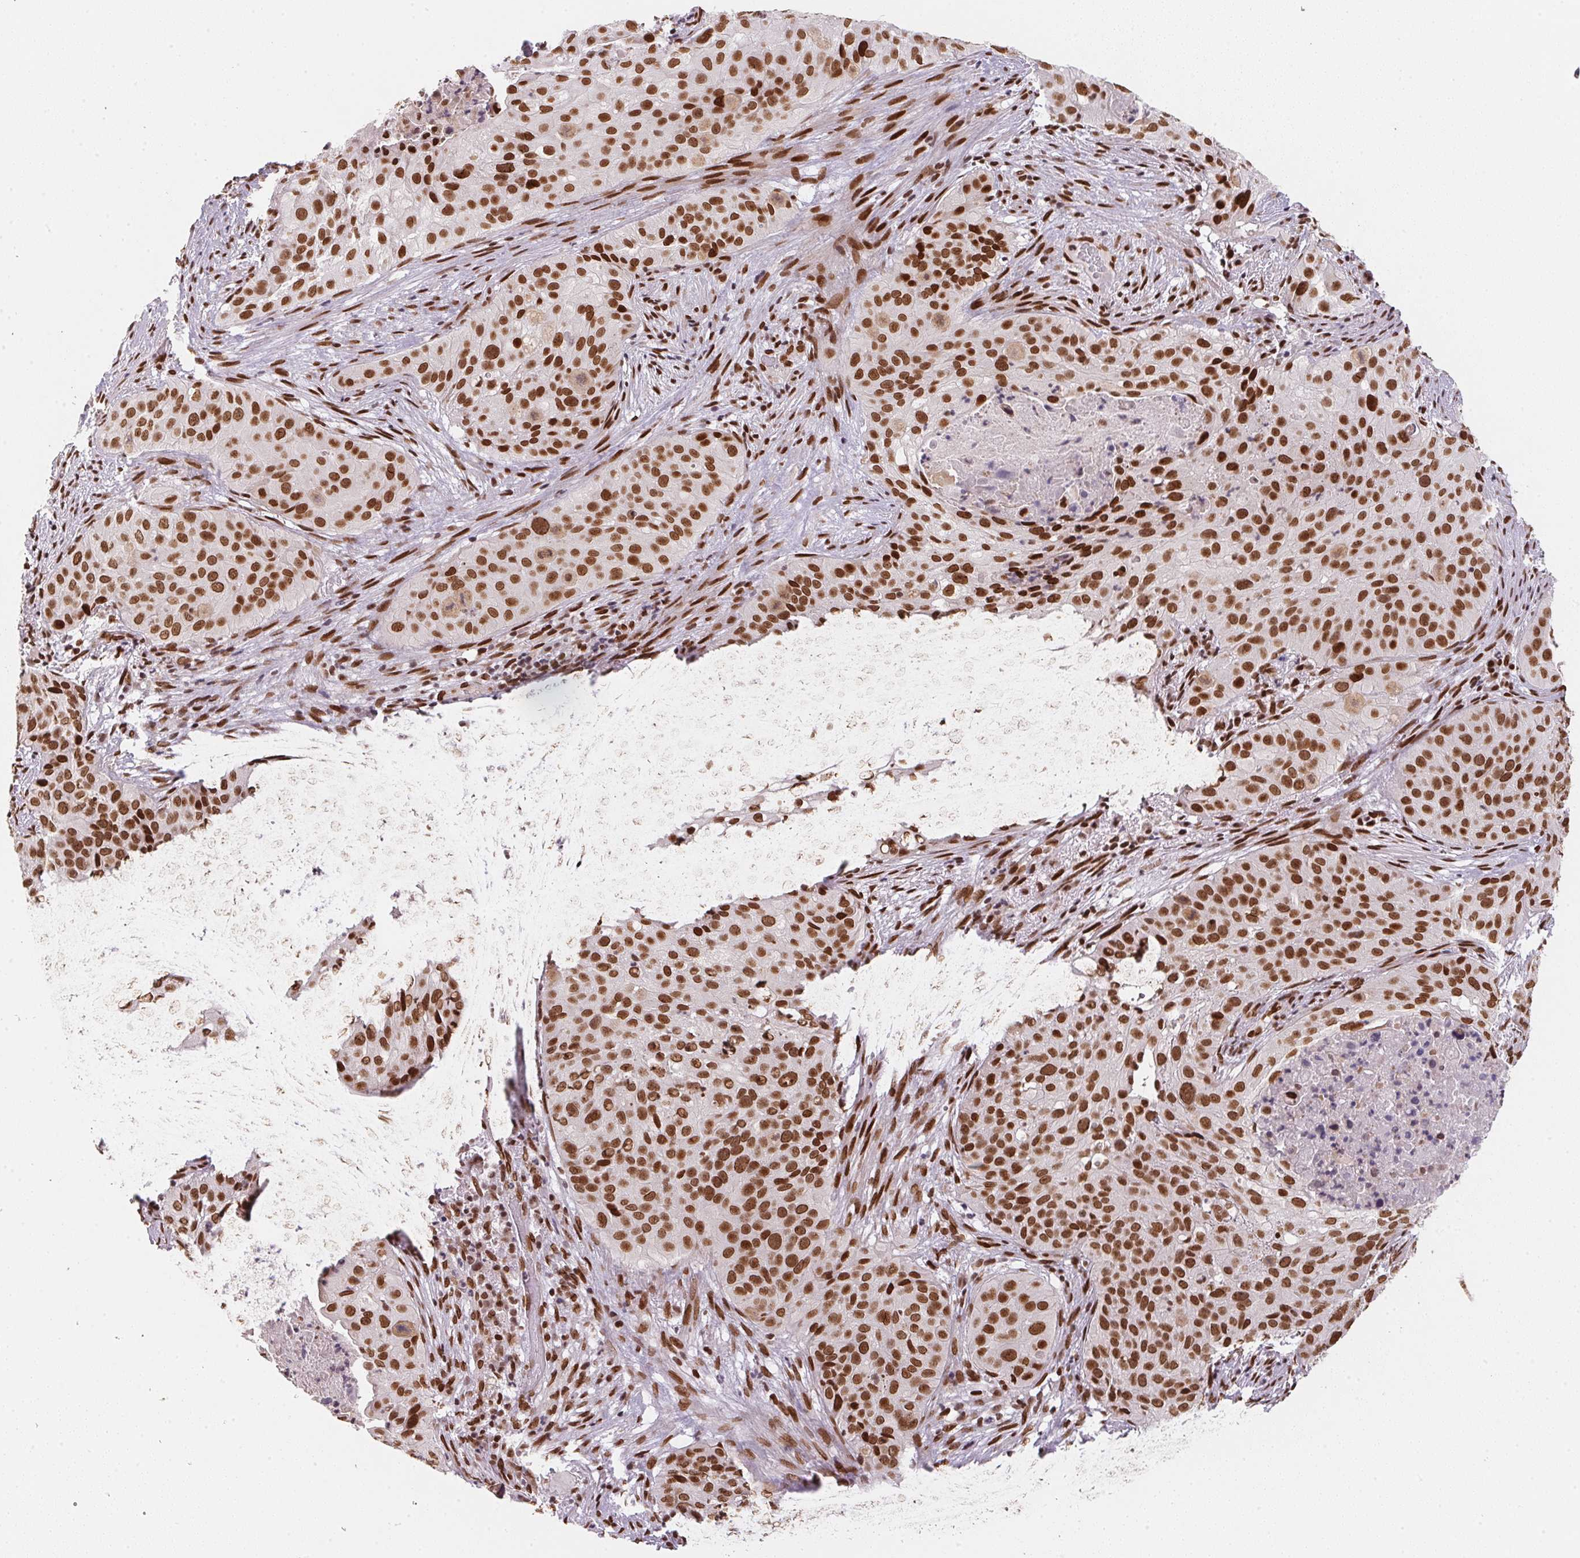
{"staining": {"intensity": "strong", "quantity": ">75%", "location": "nuclear"}, "tissue": "cervical cancer", "cell_type": "Tumor cells", "image_type": "cancer", "snomed": [{"axis": "morphology", "description": "Squamous cell carcinoma, NOS"}, {"axis": "topography", "description": "Cervix"}], "caption": "DAB (3,3'-diaminobenzidine) immunohistochemical staining of squamous cell carcinoma (cervical) reveals strong nuclear protein expression in about >75% of tumor cells.", "gene": "SAP30BP", "patient": {"sex": "female", "age": 38}}